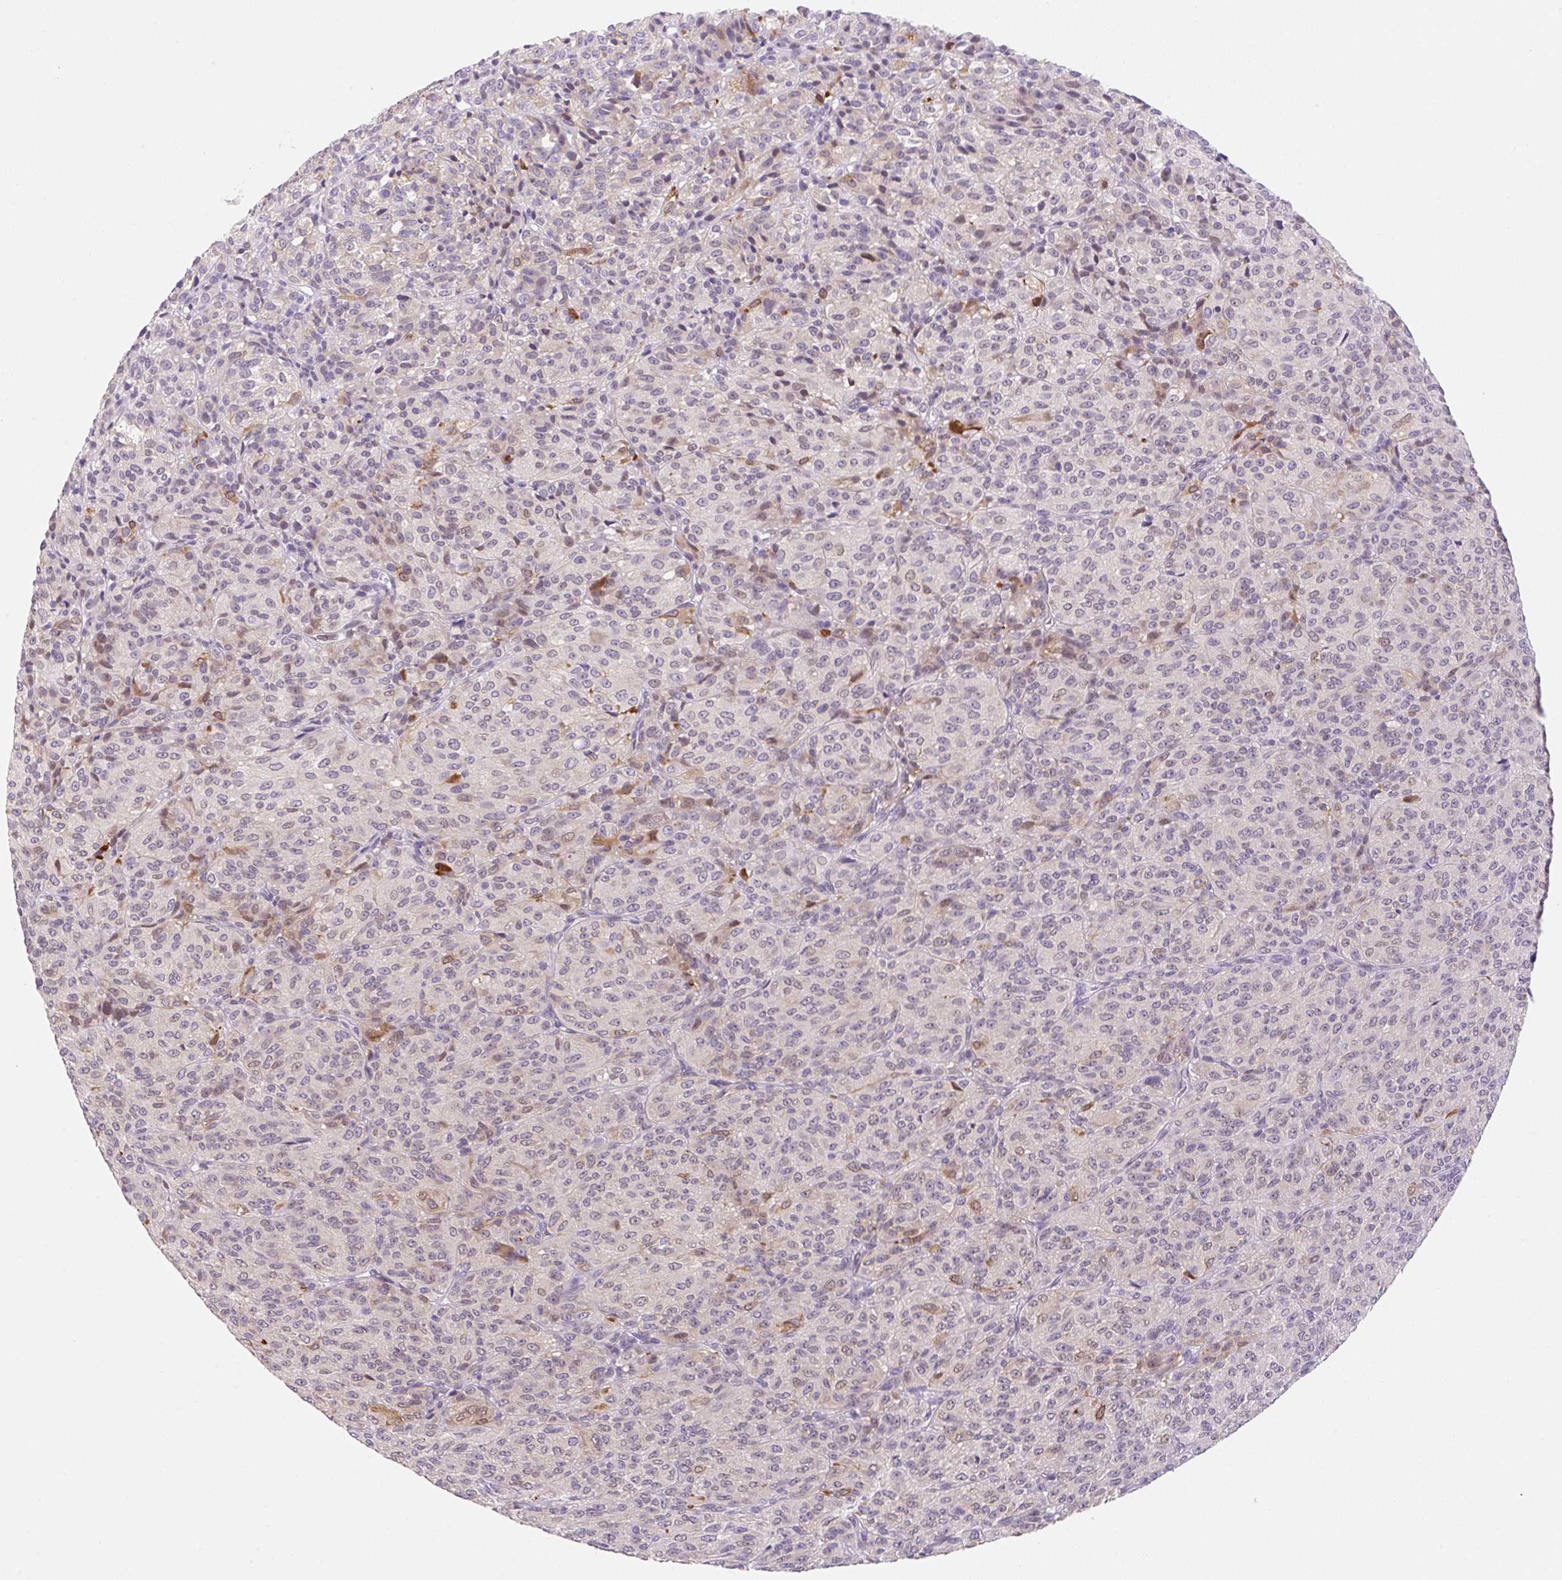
{"staining": {"intensity": "weak", "quantity": "25%-75%", "location": "cytoplasmic/membranous,nuclear"}, "tissue": "melanoma", "cell_type": "Tumor cells", "image_type": "cancer", "snomed": [{"axis": "morphology", "description": "Malignant melanoma, Metastatic site"}, {"axis": "topography", "description": "Brain"}], "caption": "Immunohistochemistry (DAB) staining of human melanoma demonstrates weak cytoplasmic/membranous and nuclear protein expression in approximately 25%-75% of tumor cells.", "gene": "SYNE3", "patient": {"sex": "female", "age": 56}}